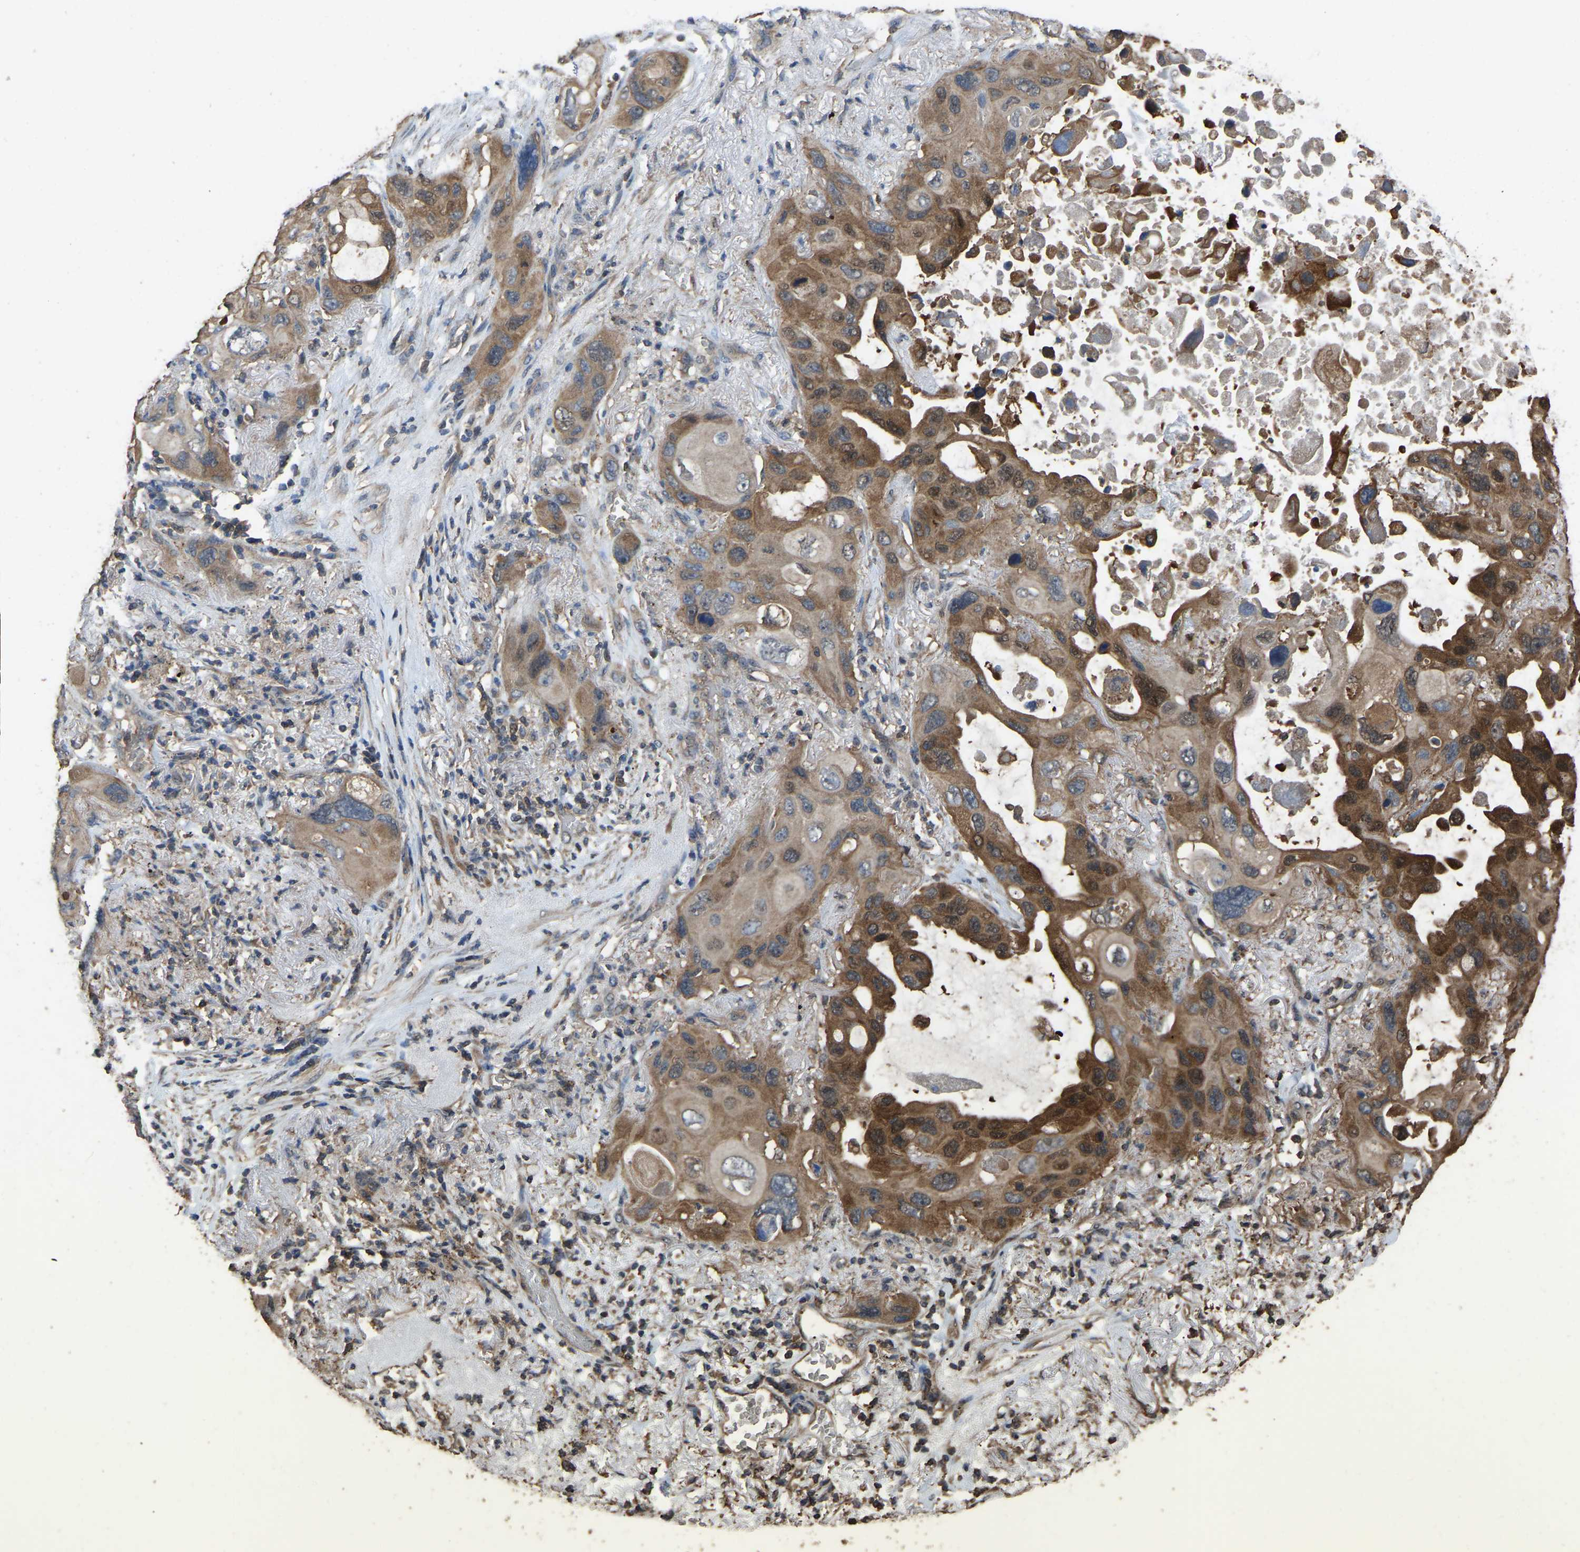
{"staining": {"intensity": "strong", "quantity": "<25%", "location": "cytoplasmic/membranous"}, "tissue": "lung cancer", "cell_type": "Tumor cells", "image_type": "cancer", "snomed": [{"axis": "morphology", "description": "Squamous cell carcinoma, NOS"}, {"axis": "topography", "description": "Lung"}], "caption": "An immunohistochemistry (IHC) histopathology image of tumor tissue is shown. Protein staining in brown highlights strong cytoplasmic/membranous positivity in lung cancer within tumor cells. (Stains: DAB (3,3'-diaminobenzidine) in brown, nuclei in blue, Microscopy: brightfield microscopy at high magnification).", "gene": "FHIT", "patient": {"sex": "female", "age": 73}}